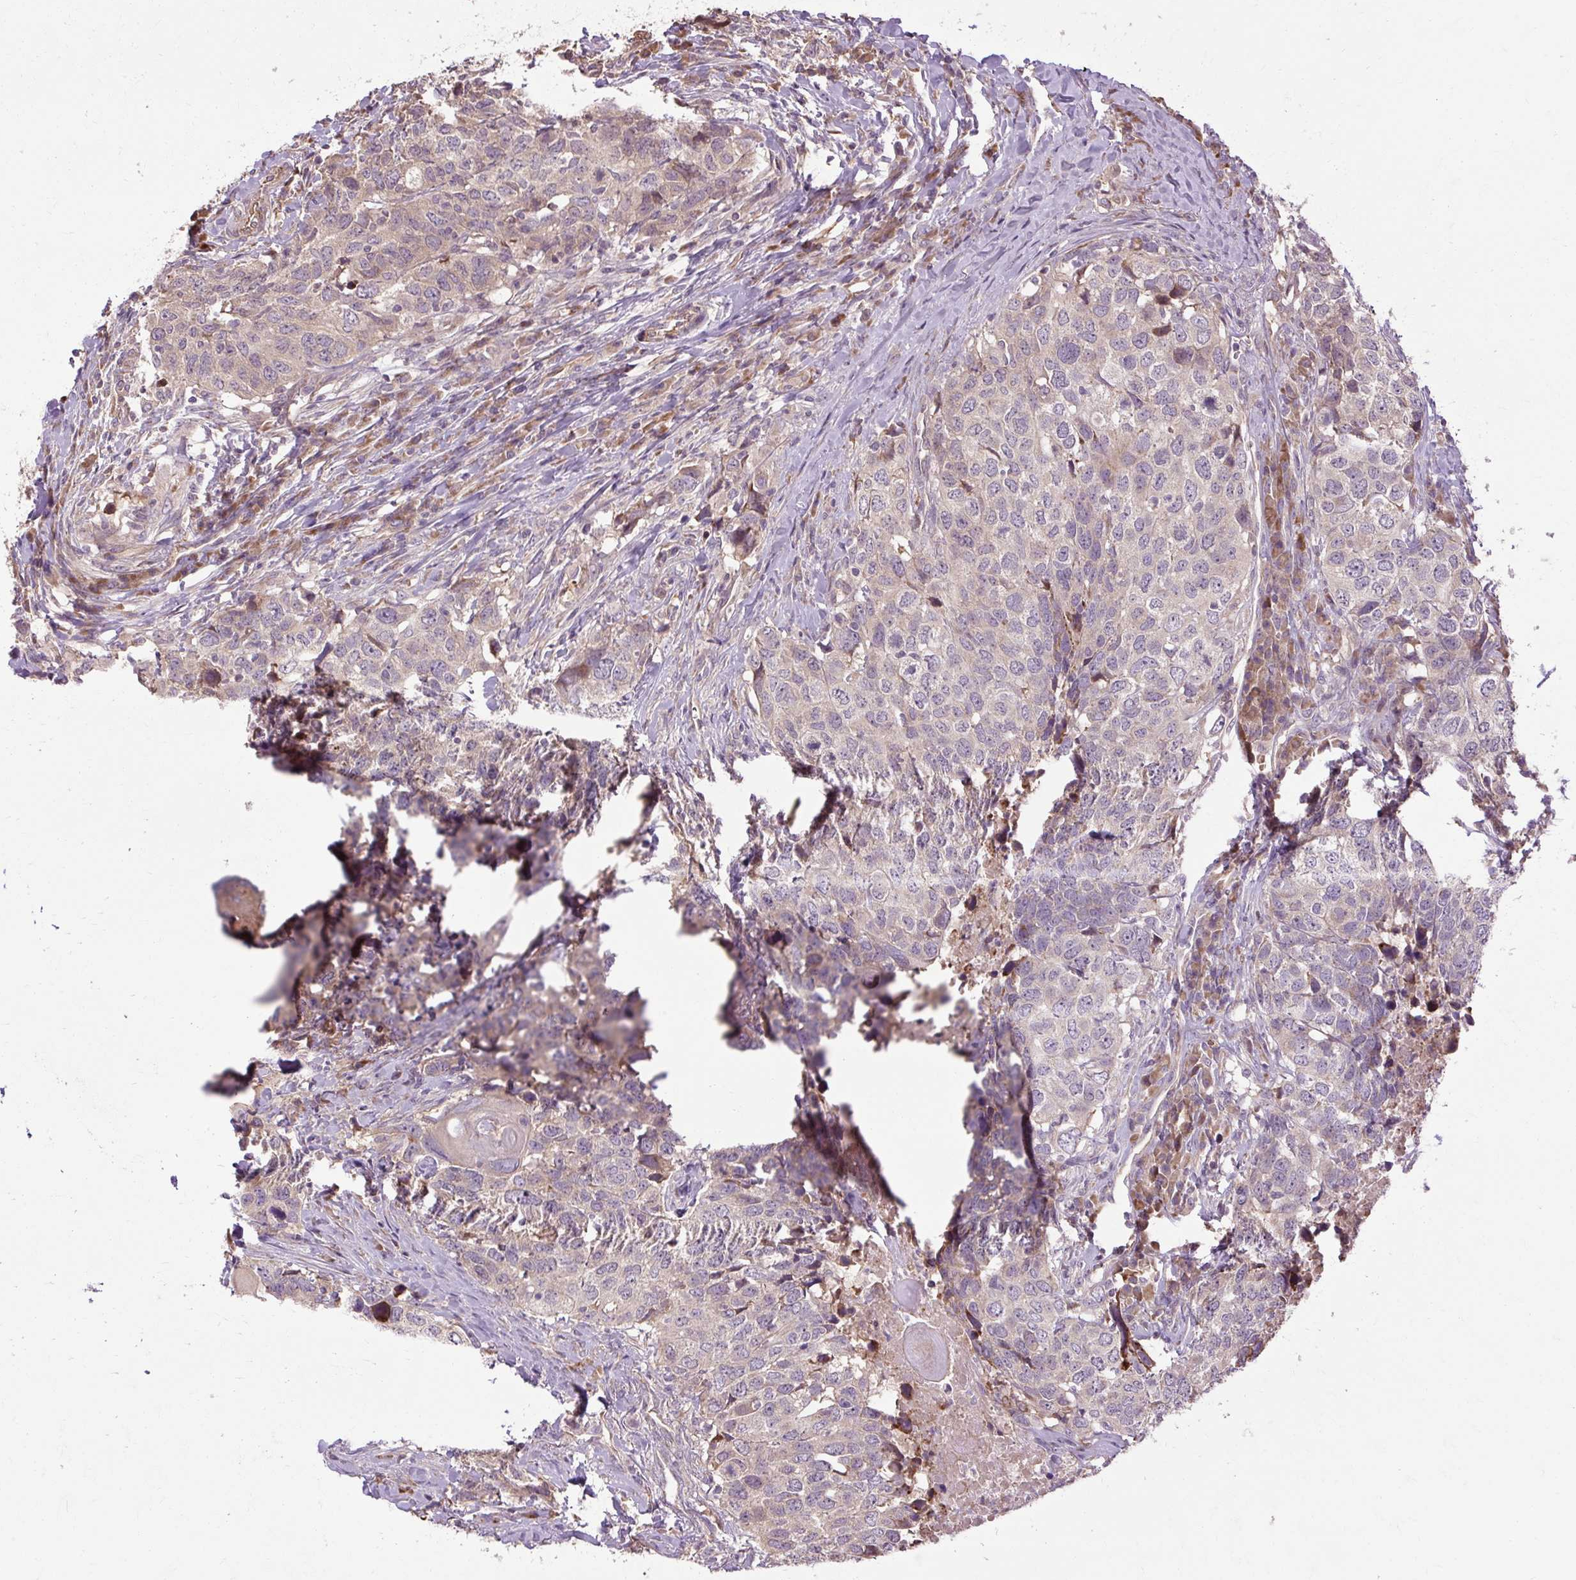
{"staining": {"intensity": "weak", "quantity": "<25%", "location": "cytoplasmic/membranous"}, "tissue": "head and neck cancer", "cell_type": "Tumor cells", "image_type": "cancer", "snomed": [{"axis": "morphology", "description": "Normal tissue, NOS"}, {"axis": "morphology", "description": "Squamous cell carcinoma, NOS"}, {"axis": "topography", "description": "Skeletal muscle"}, {"axis": "topography", "description": "Vascular tissue"}, {"axis": "topography", "description": "Peripheral nerve tissue"}, {"axis": "topography", "description": "Head-Neck"}], "caption": "High power microscopy micrograph of an immunohistochemistry (IHC) photomicrograph of head and neck squamous cell carcinoma, revealing no significant positivity in tumor cells.", "gene": "FLRT1", "patient": {"sex": "male", "age": 66}}